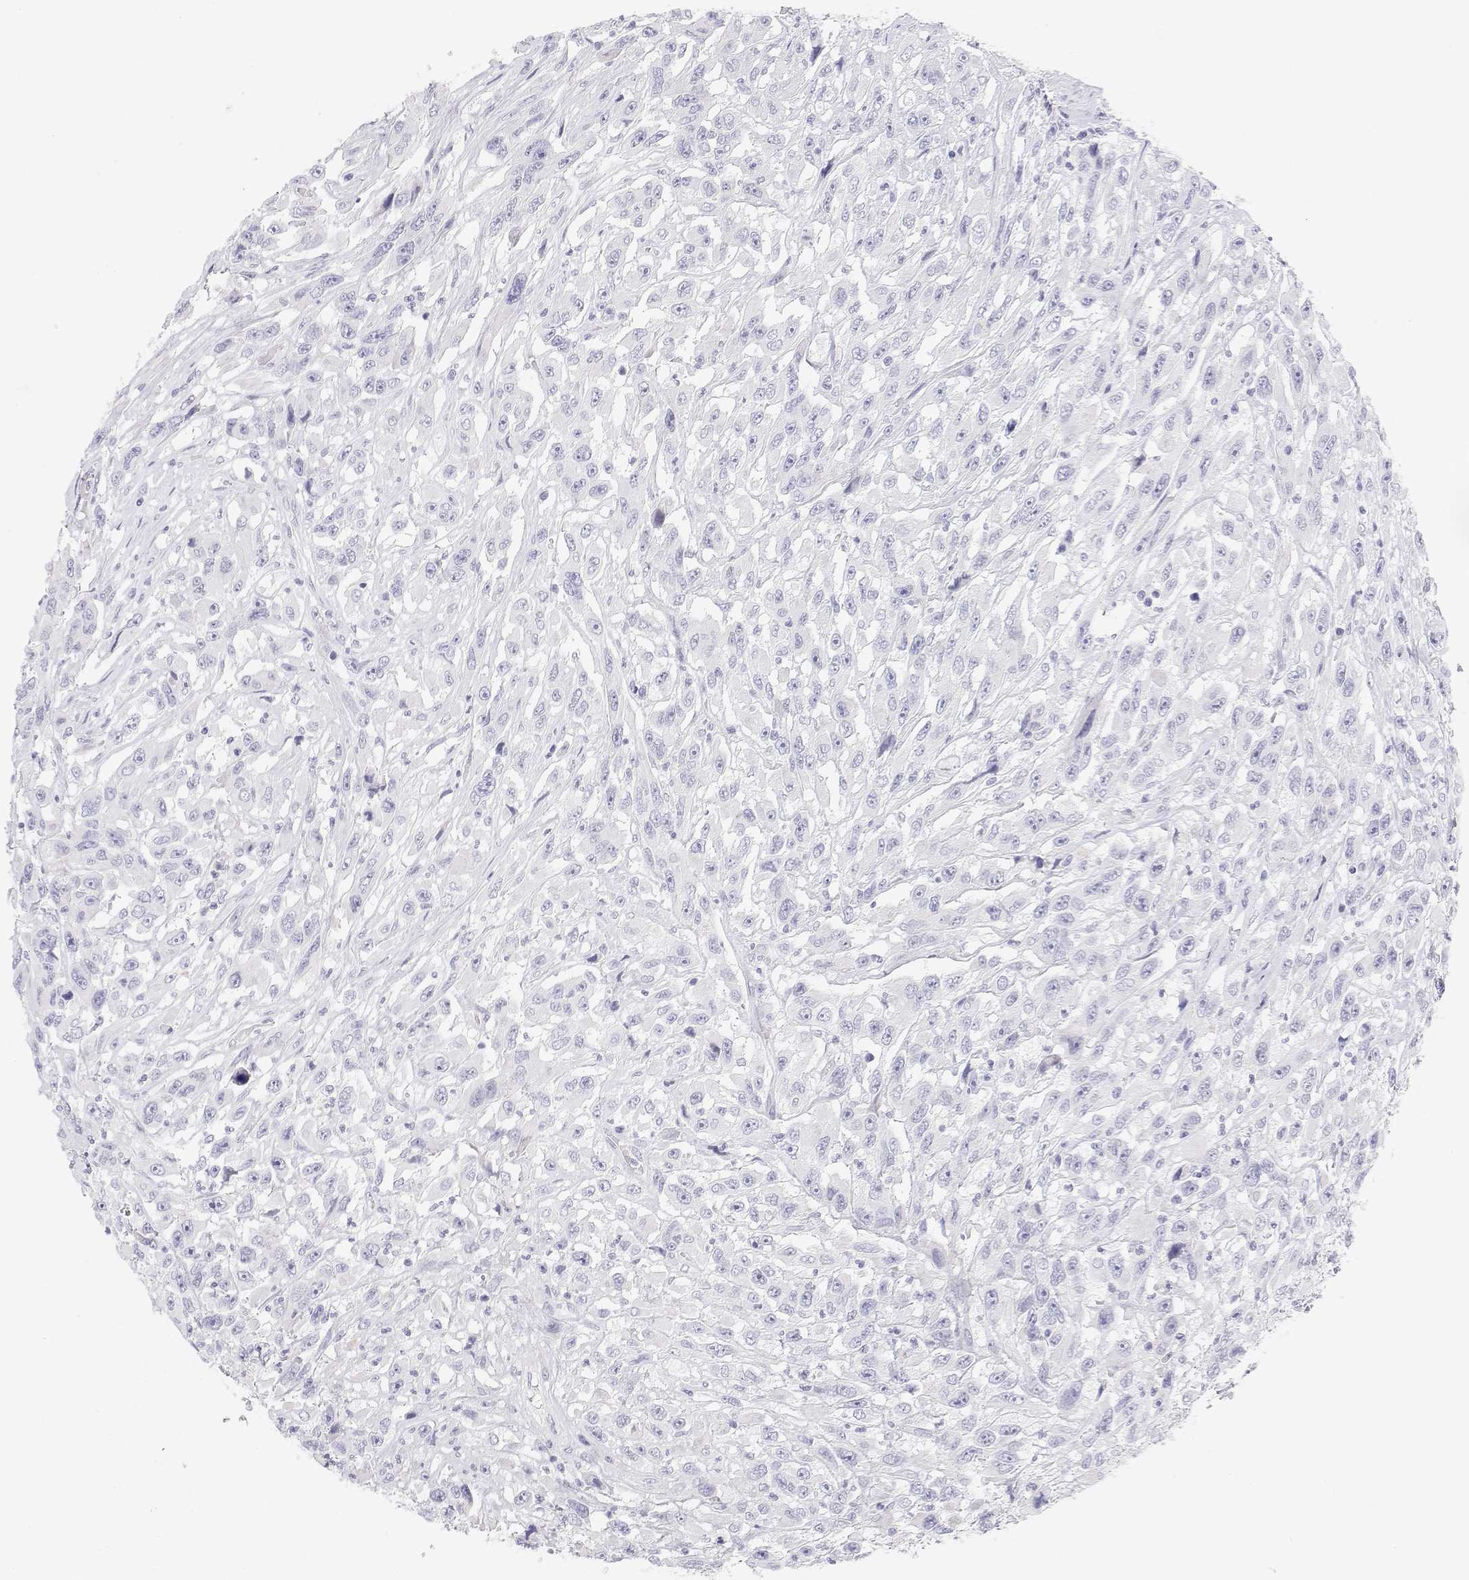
{"staining": {"intensity": "negative", "quantity": "none", "location": "none"}, "tissue": "urothelial cancer", "cell_type": "Tumor cells", "image_type": "cancer", "snomed": [{"axis": "morphology", "description": "Urothelial carcinoma, High grade"}, {"axis": "topography", "description": "Urinary bladder"}], "caption": "Urothelial cancer was stained to show a protein in brown. There is no significant expression in tumor cells.", "gene": "MISP", "patient": {"sex": "male", "age": 53}}